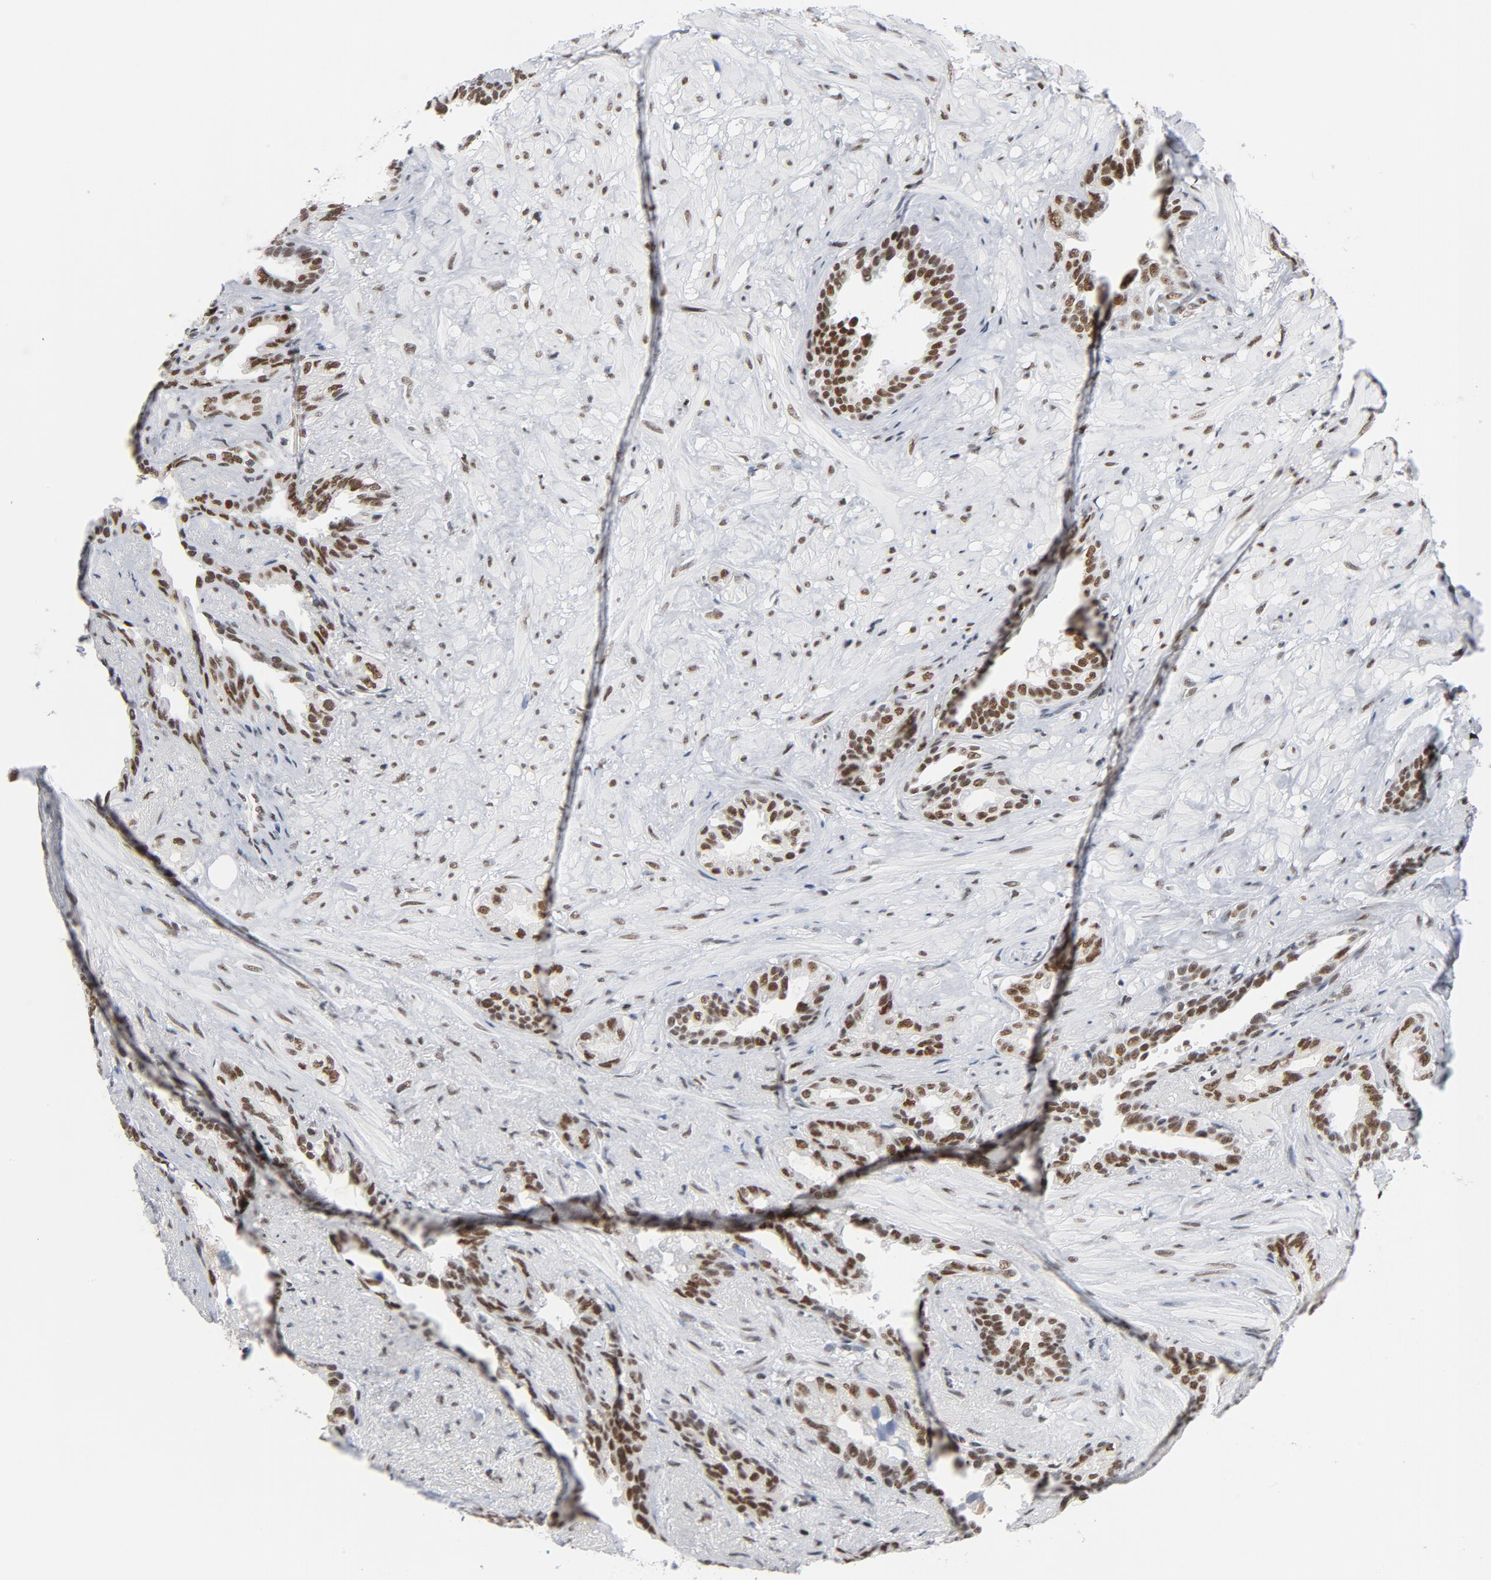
{"staining": {"intensity": "moderate", "quantity": "25%-75%", "location": "nuclear"}, "tissue": "seminal vesicle", "cell_type": "Glandular cells", "image_type": "normal", "snomed": [{"axis": "morphology", "description": "Normal tissue, NOS"}, {"axis": "topography", "description": "Seminal veicle"}], "caption": "A brown stain shows moderate nuclear positivity of a protein in glandular cells of unremarkable seminal vesicle. Nuclei are stained in blue.", "gene": "CSTF2", "patient": {"sex": "male", "age": 61}}